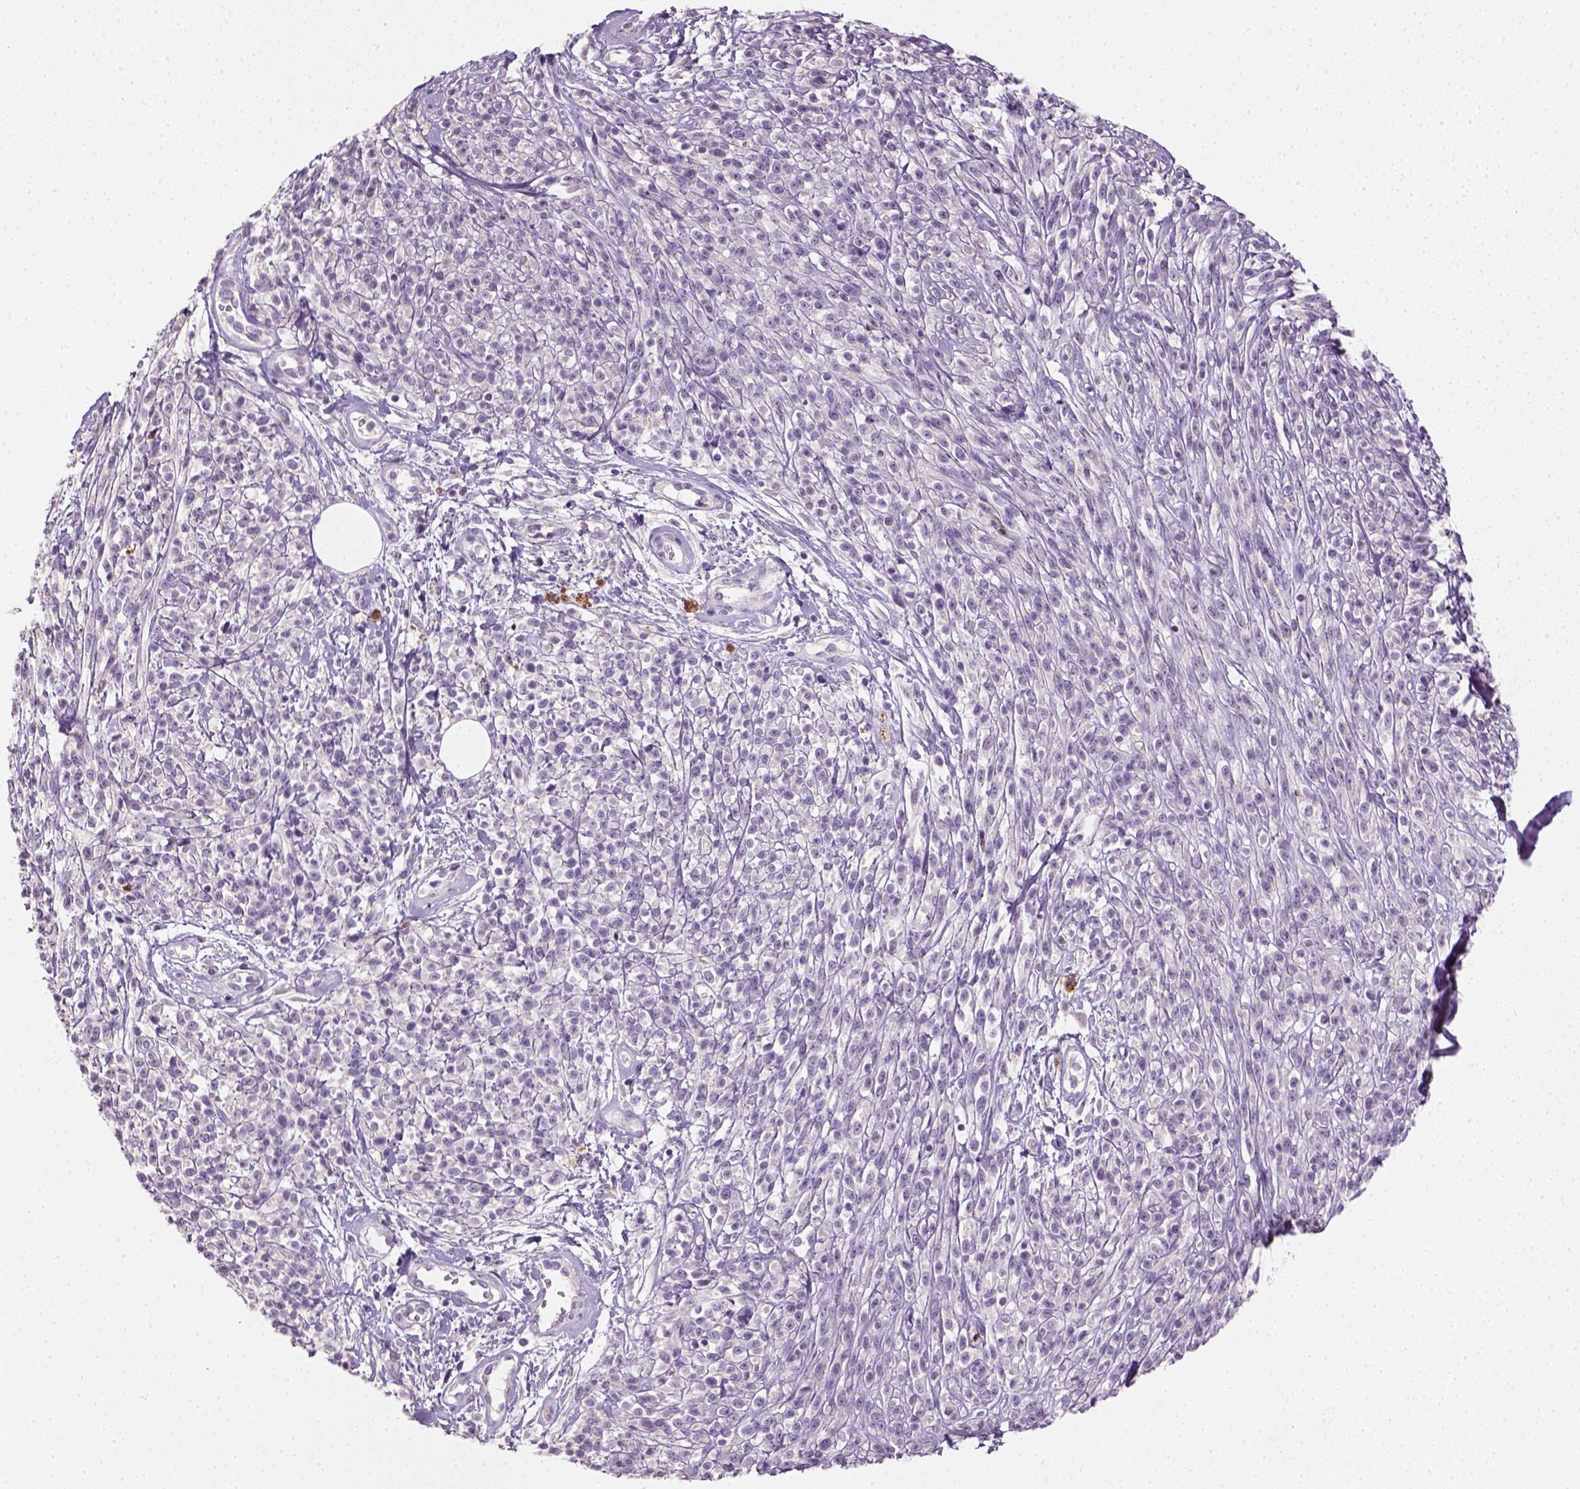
{"staining": {"intensity": "negative", "quantity": "none", "location": "none"}, "tissue": "melanoma", "cell_type": "Tumor cells", "image_type": "cancer", "snomed": [{"axis": "morphology", "description": "Malignant melanoma, NOS"}, {"axis": "topography", "description": "Skin"}, {"axis": "topography", "description": "Skin of trunk"}], "caption": "High power microscopy micrograph of an IHC micrograph of melanoma, revealing no significant staining in tumor cells.", "gene": "NUDT6", "patient": {"sex": "male", "age": 74}}